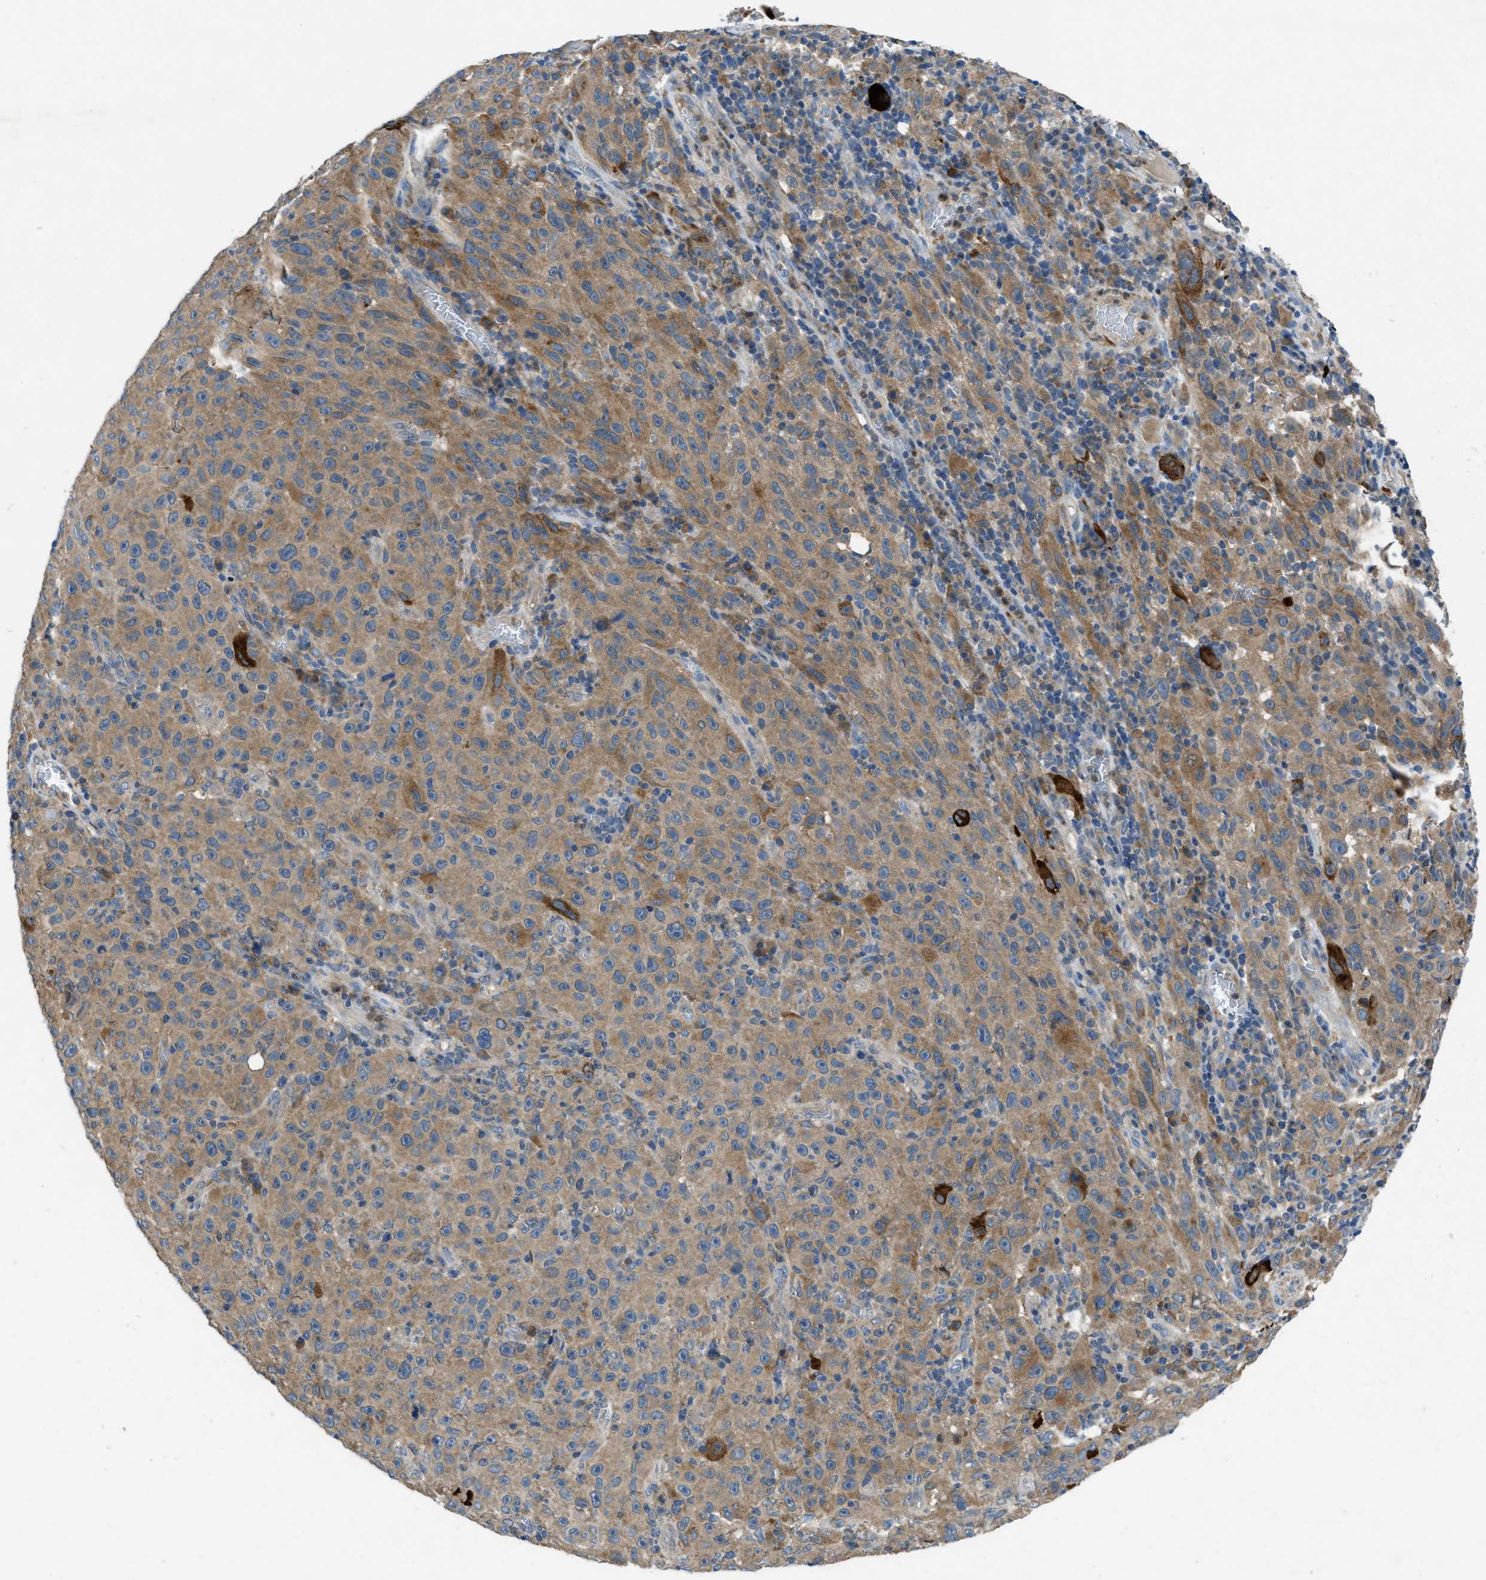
{"staining": {"intensity": "moderate", "quantity": ">75%", "location": "cytoplasmic/membranous"}, "tissue": "melanoma", "cell_type": "Tumor cells", "image_type": "cancer", "snomed": [{"axis": "morphology", "description": "Malignant melanoma, NOS"}, {"axis": "topography", "description": "Skin"}], "caption": "Malignant melanoma tissue exhibits moderate cytoplasmic/membranous expression in about >75% of tumor cells", "gene": "MAP3K20", "patient": {"sex": "female", "age": 82}}